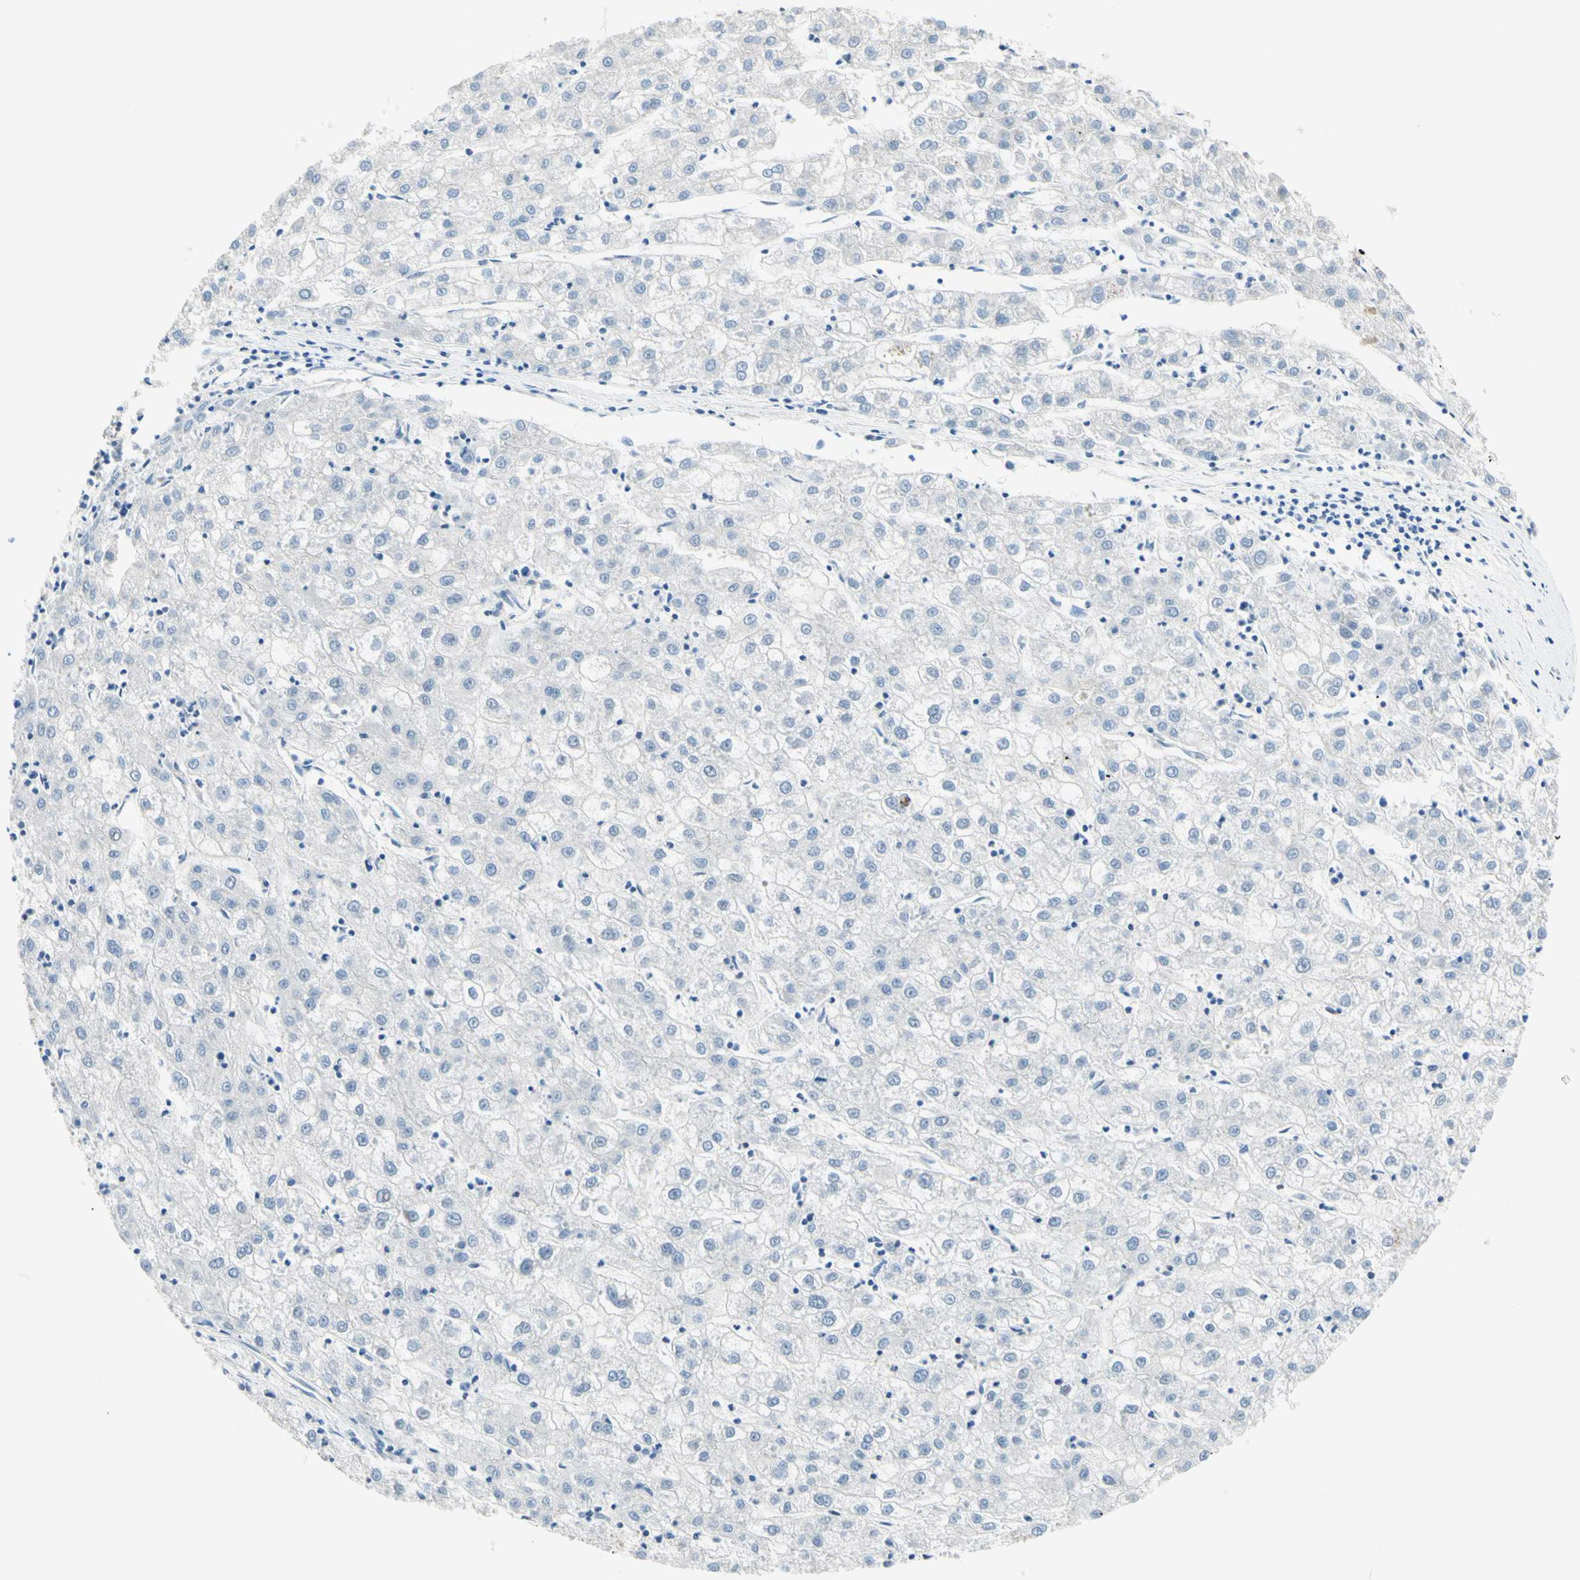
{"staining": {"intensity": "negative", "quantity": "none", "location": "none"}, "tissue": "liver cancer", "cell_type": "Tumor cells", "image_type": "cancer", "snomed": [{"axis": "morphology", "description": "Carcinoma, Hepatocellular, NOS"}, {"axis": "topography", "description": "Liver"}], "caption": "The immunohistochemistry (IHC) micrograph has no significant staining in tumor cells of liver cancer (hepatocellular carcinoma) tissue.", "gene": "TRAF2", "patient": {"sex": "male", "age": 72}}